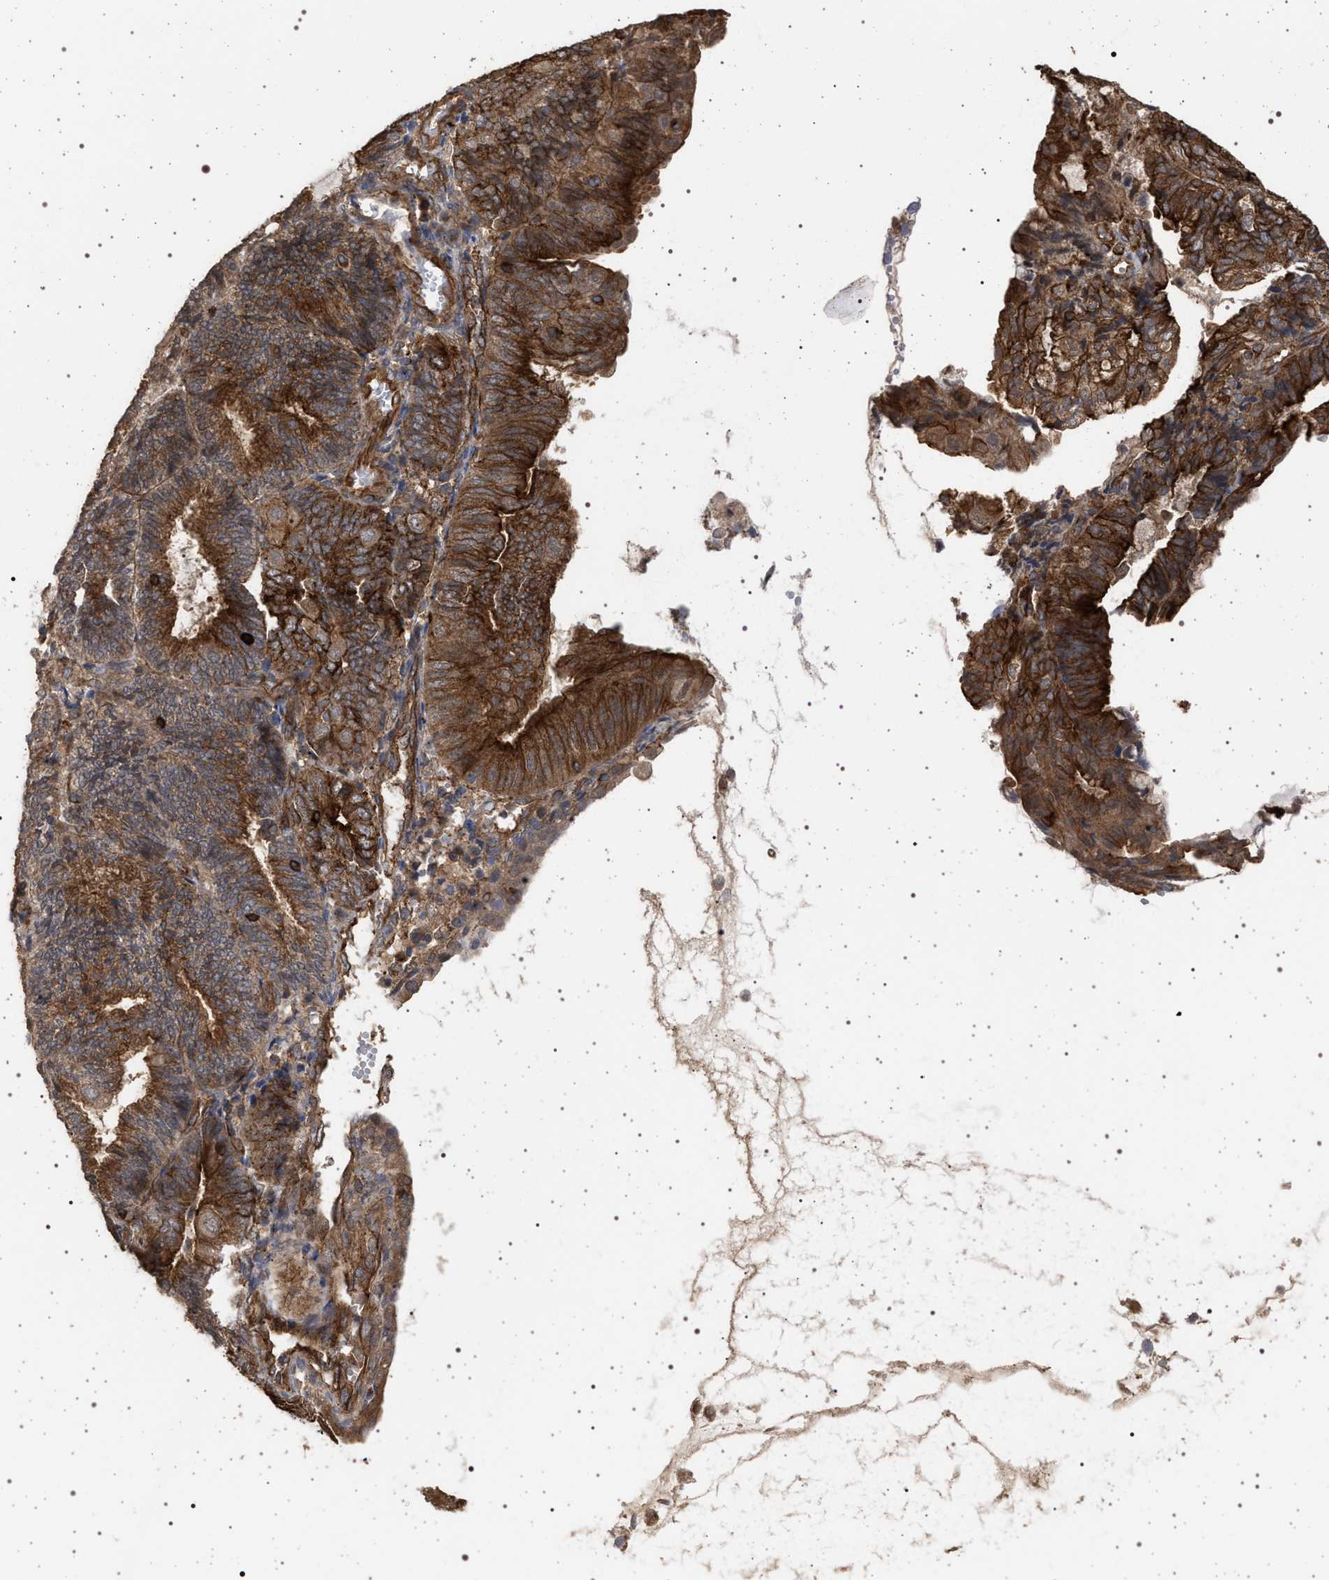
{"staining": {"intensity": "strong", "quantity": ">75%", "location": "cytoplasmic/membranous"}, "tissue": "endometrial cancer", "cell_type": "Tumor cells", "image_type": "cancer", "snomed": [{"axis": "morphology", "description": "Adenocarcinoma, NOS"}, {"axis": "topography", "description": "Endometrium"}], "caption": "High-magnification brightfield microscopy of endometrial adenocarcinoma stained with DAB (3,3'-diaminobenzidine) (brown) and counterstained with hematoxylin (blue). tumor cells exhibit strong cytoplasmic/membranous expression is appreciated in approximately>75% of cells. The staining was performed using DAB (3,3'-diaminobenzidine) to visualize the protein expression in brown, while the nuclei were stained in blue with hematoxylin (Magnification: 20x).", "gene": "IFT20", "patient": {"sex": "female", "age": 81}}